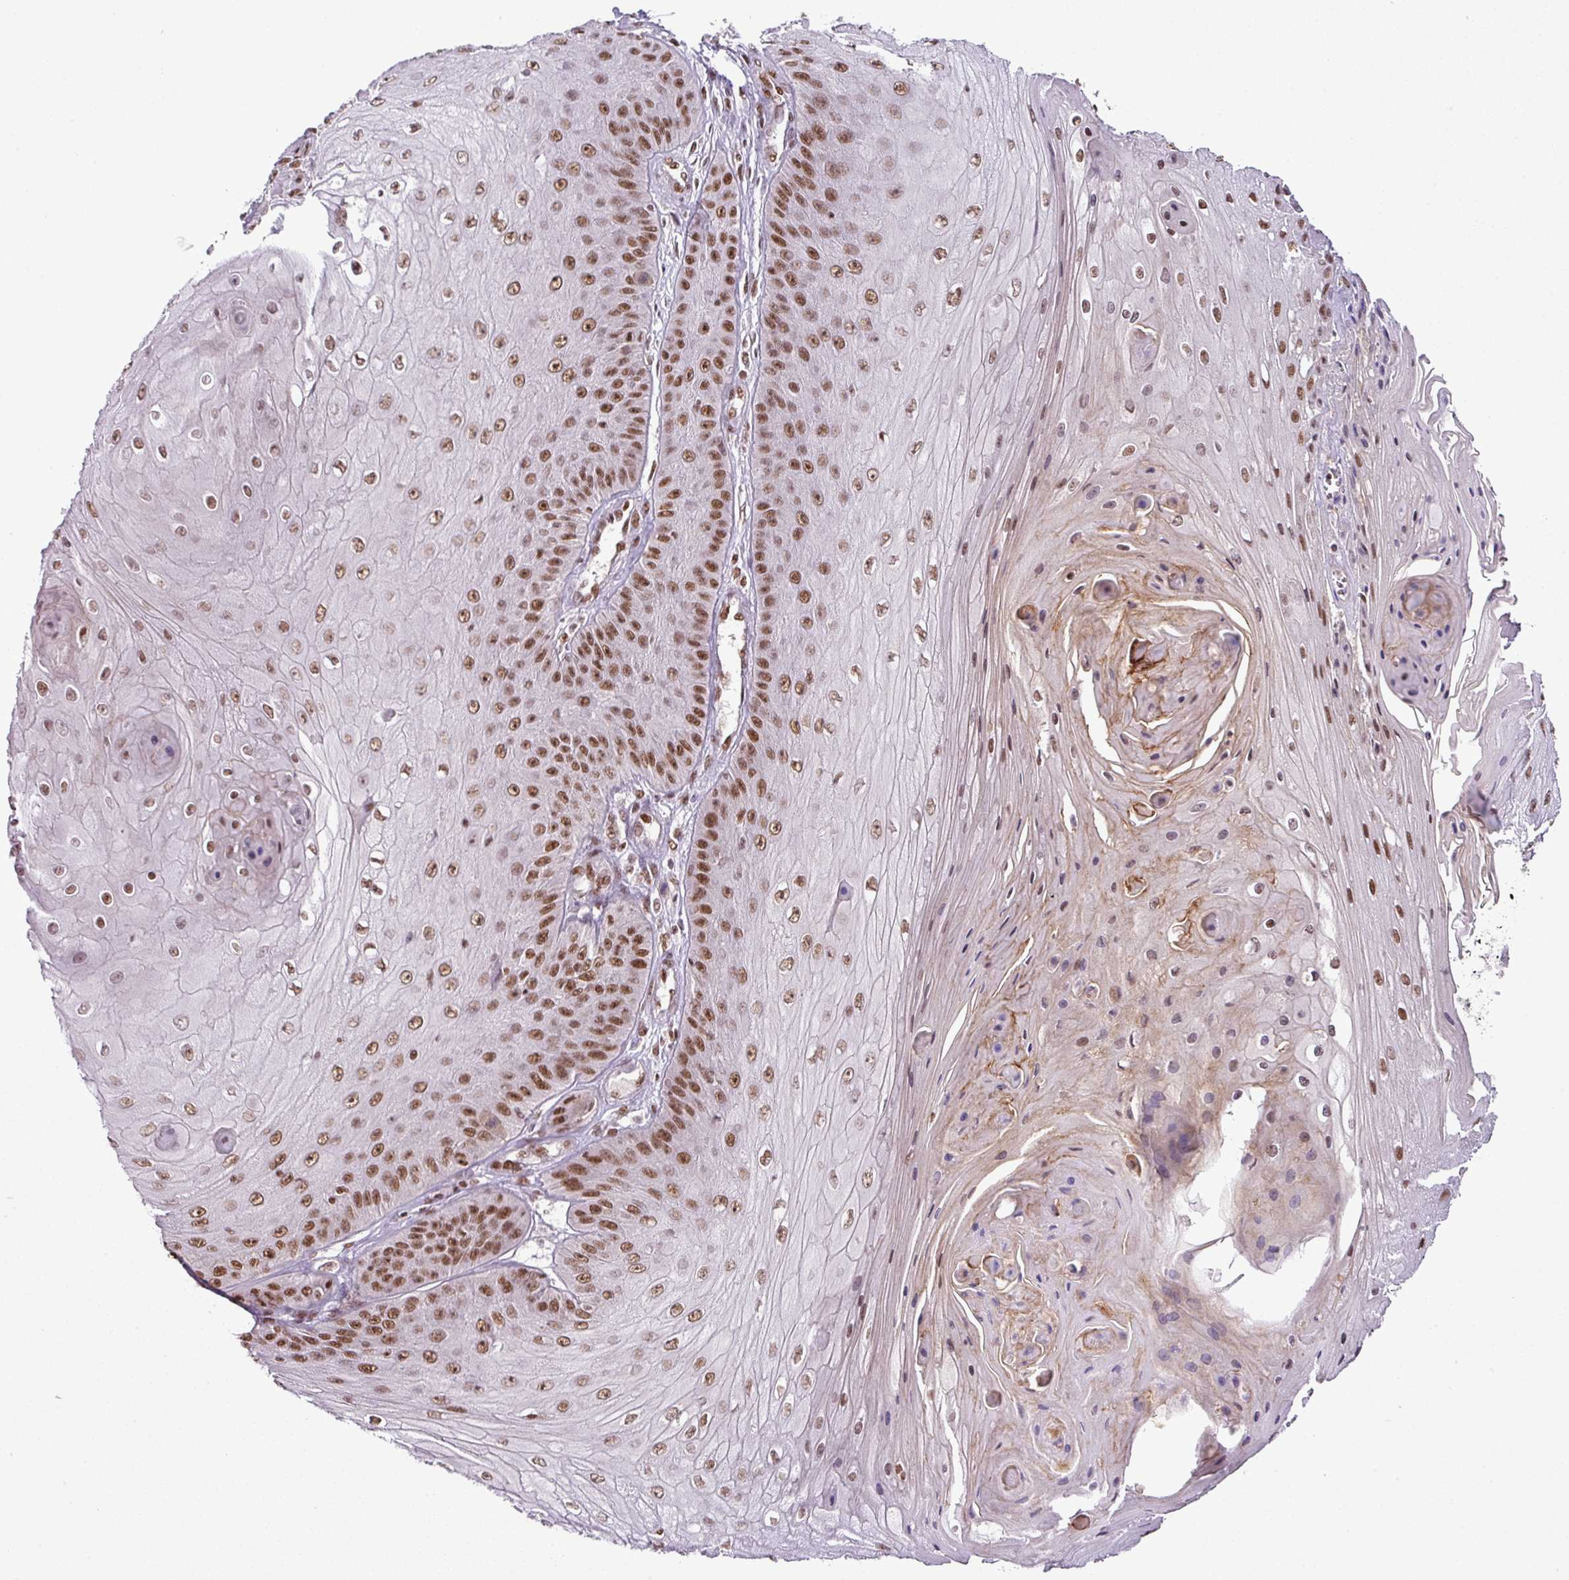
{"staining": {"intensity": "moderate", "quantity": ">75%", "location": "nuclear"}, "tissue": "skin cancer", "cell_type": "Tumor cells", "image_type": "cancer", "snomed": [{"axis": "morphology", "description": "Squamous cell carcinoma, NOS"}, {"axis": "topography", "description": "Skin"}], "caption": "Immunohistochemistry of human skin squamous cell carcinoma displays medium levels of moderate nuclear positivity in approximately >75% of tumor cells.", "gene": "PGAP4", "patient": {"sex": "male", "age": 70}}